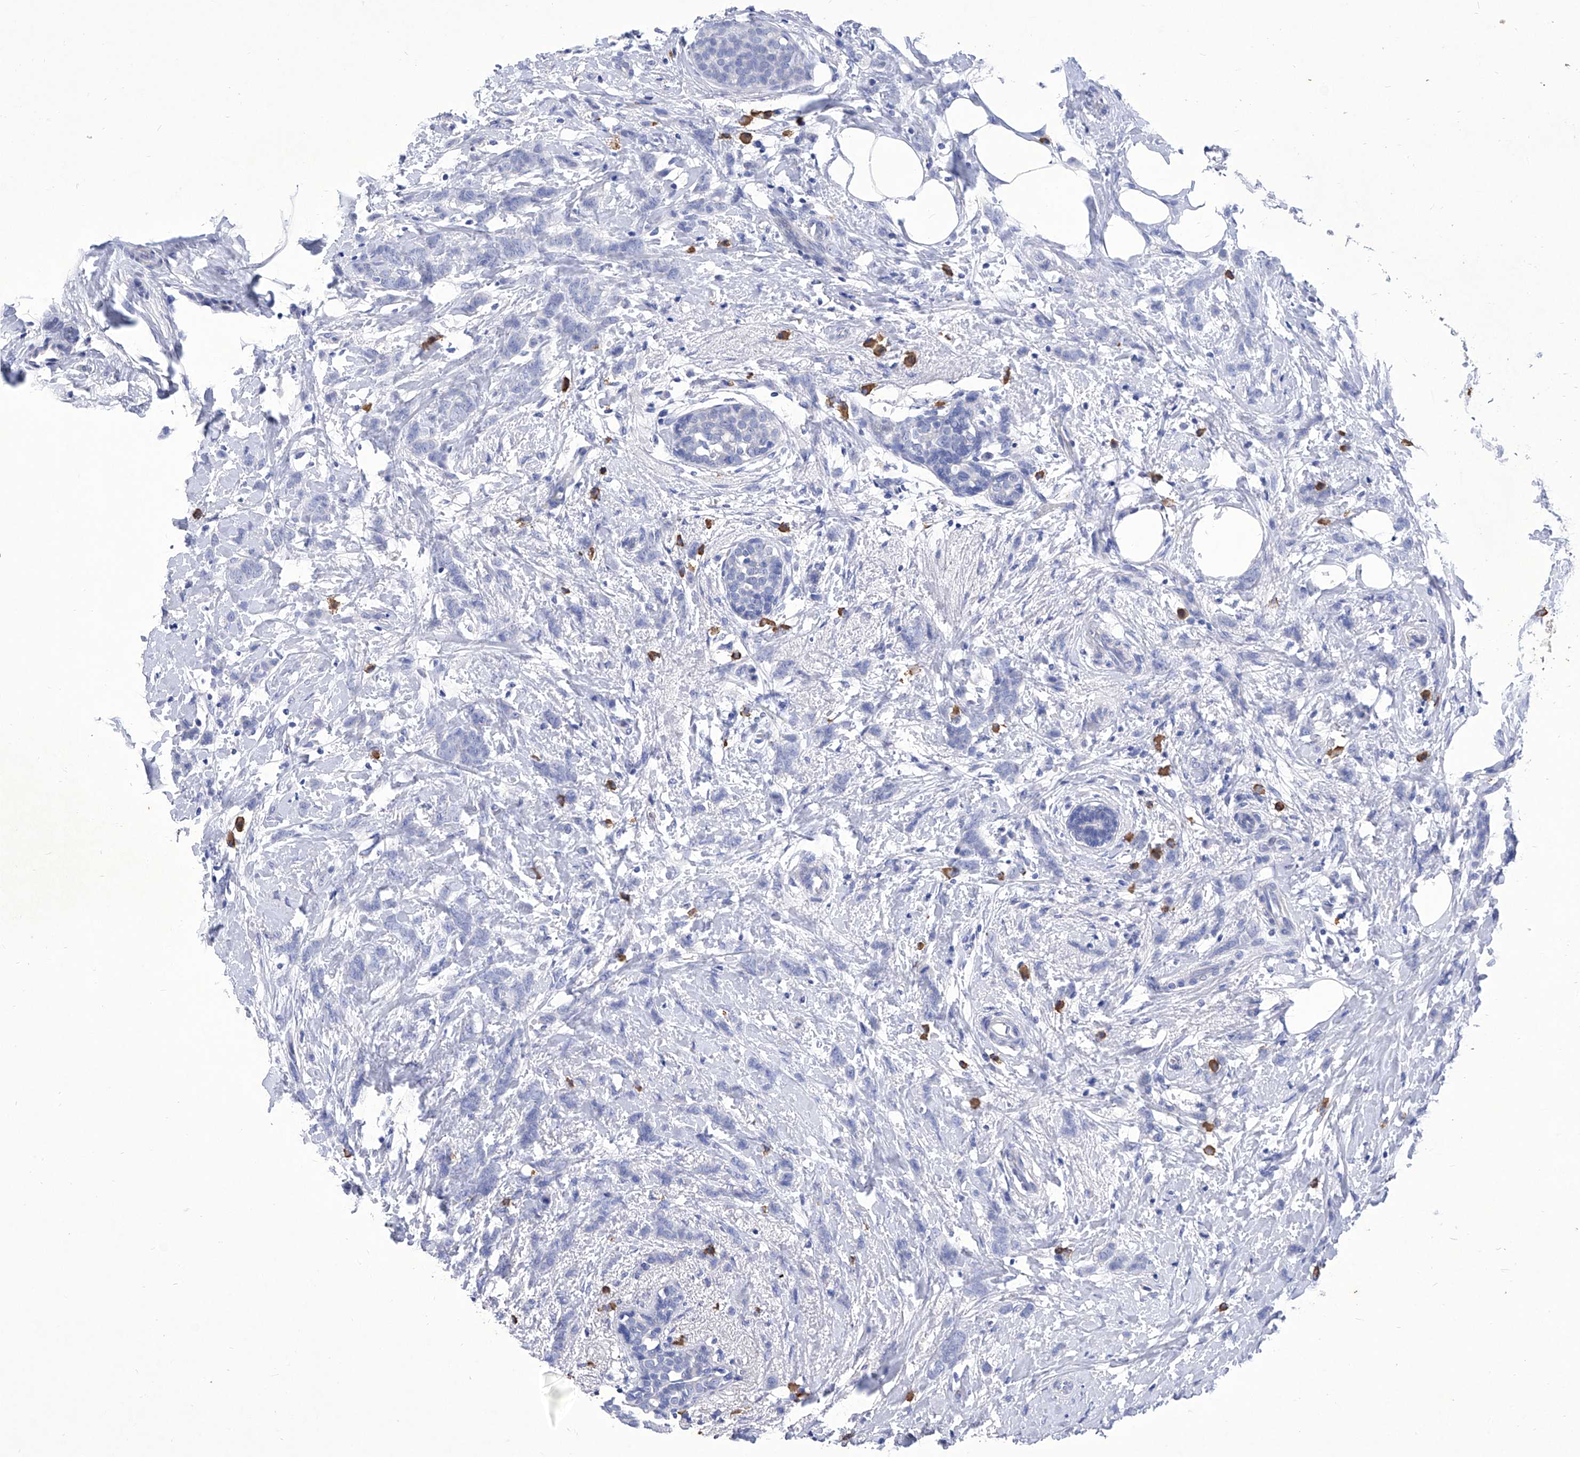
{"staining": {"intensity": "negative", "quantity": "none", "location": "none"}, "tissue": "breast cancer", "cell_type": "Tumor cells", "image_type": "cancer", "snomed": [{"axis": "morphology", "description": "Lobular carcinoma, in situ"}, {"axis": "morphology", "description": "Lobular carcinoma"}, {"axis": "topography", "description": "Breast"}], "caption": "Breast lobular carcinoma in situ stained for a protein using IHC shows no expression tumor cells.", "gene": "IFNL2", "patient": {"sex": "female", "age": 41}}